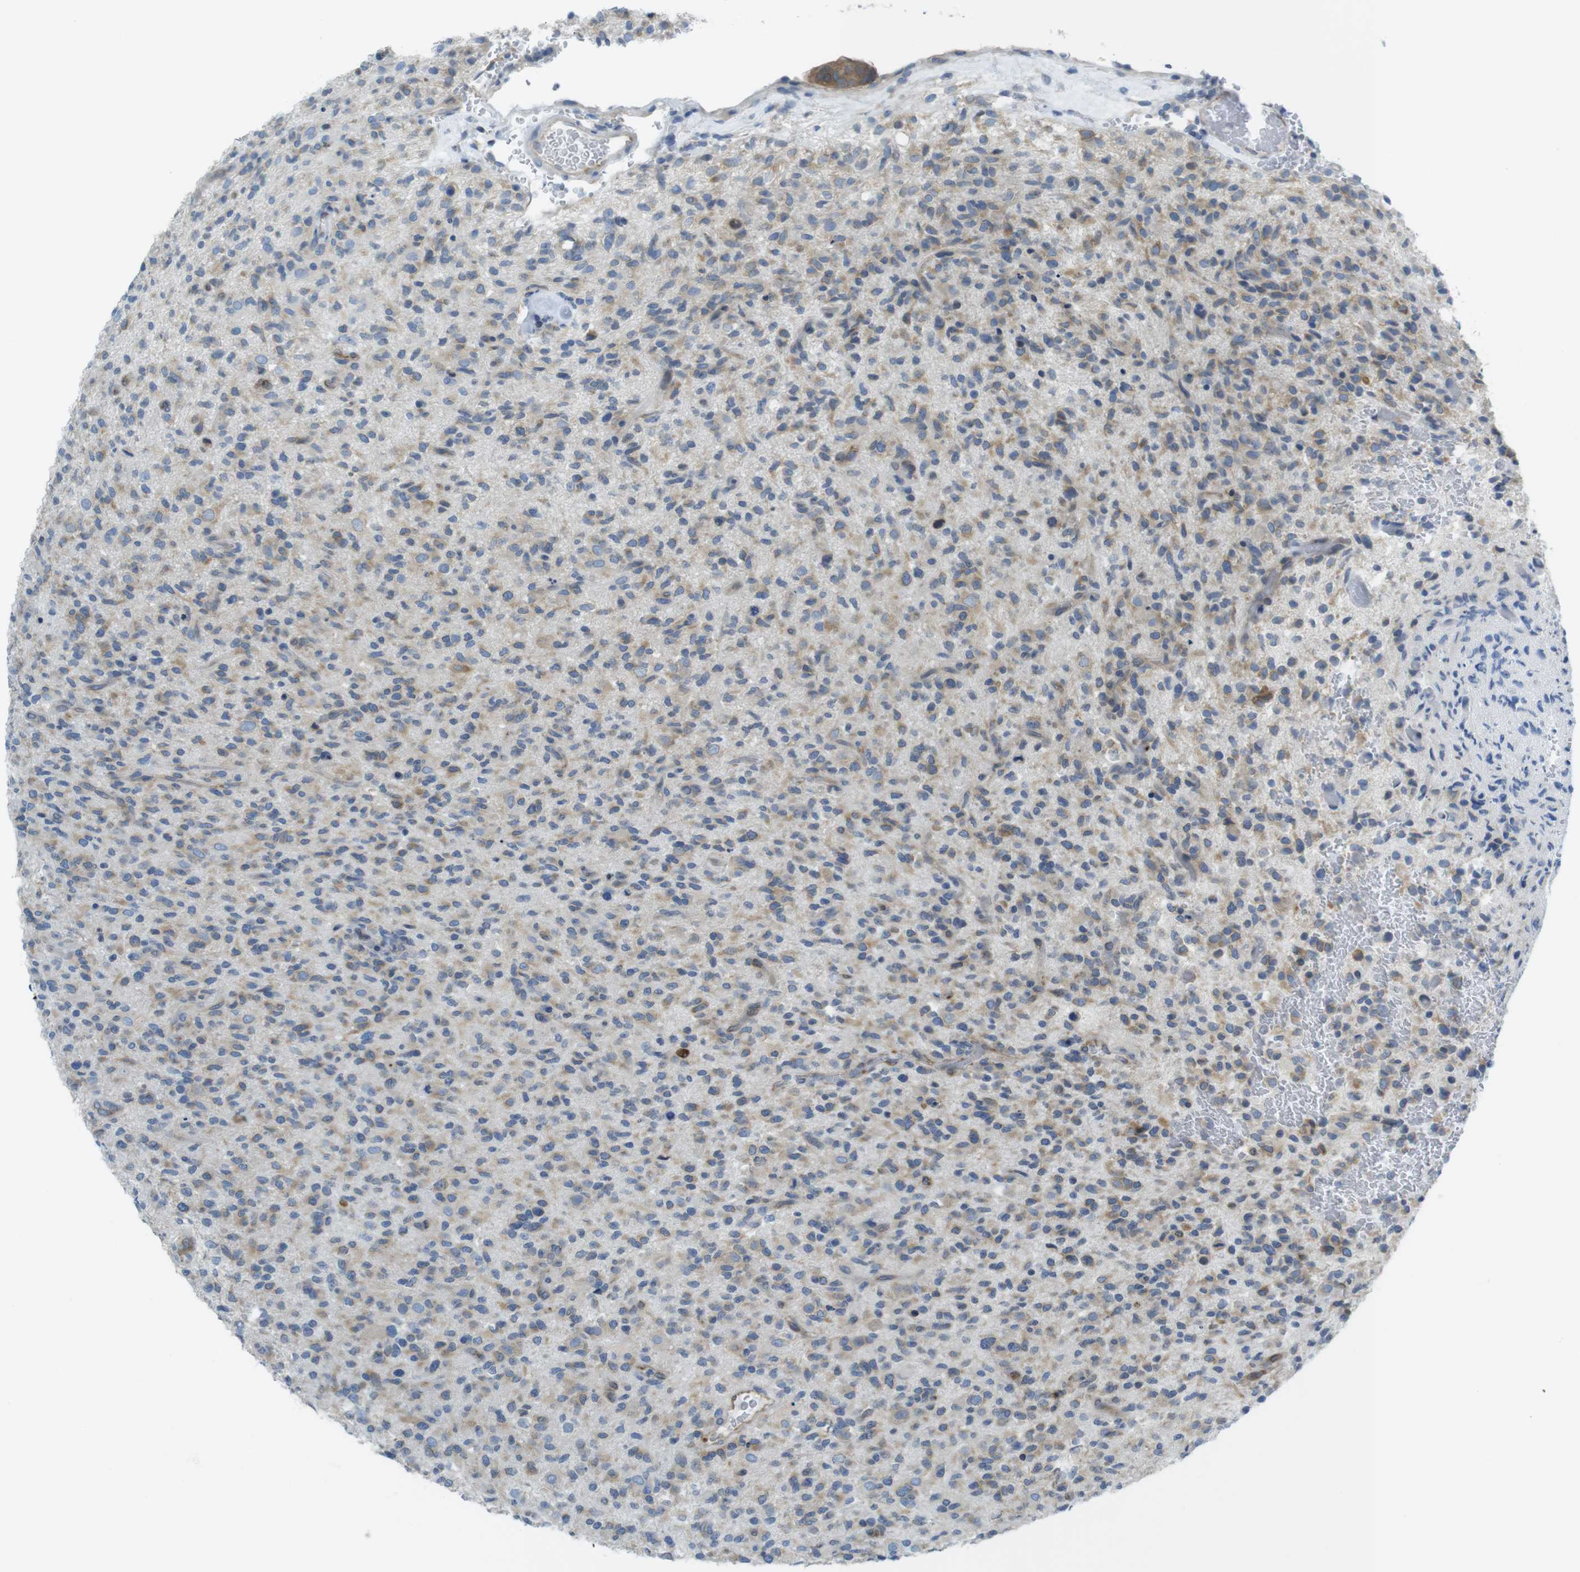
{"staining": {"intensity": "weak", "quantity": ">75%", "location": "cytoplasmic/membranous"}, "tissue": "glioma", "cell_type": "Tumor cells", "image_type": "cancer", "snomed": [{"axis": "morphology", "description": "Glioma, malignant, High grade"}, {"axis": "topography", "description": "Brain"}], "caption": "Immunohistochemistry histopathology image of neoplastic tissue: human glioma stained using IHC displays low levels of weak protein expression localized specifically in the cytoplasmic/membranous of tumor cells, appearing as a cytoplasmic/membranous brown color.", "gene": "CLPTM1L", "patient": {"sex": "male", "age": 71}}